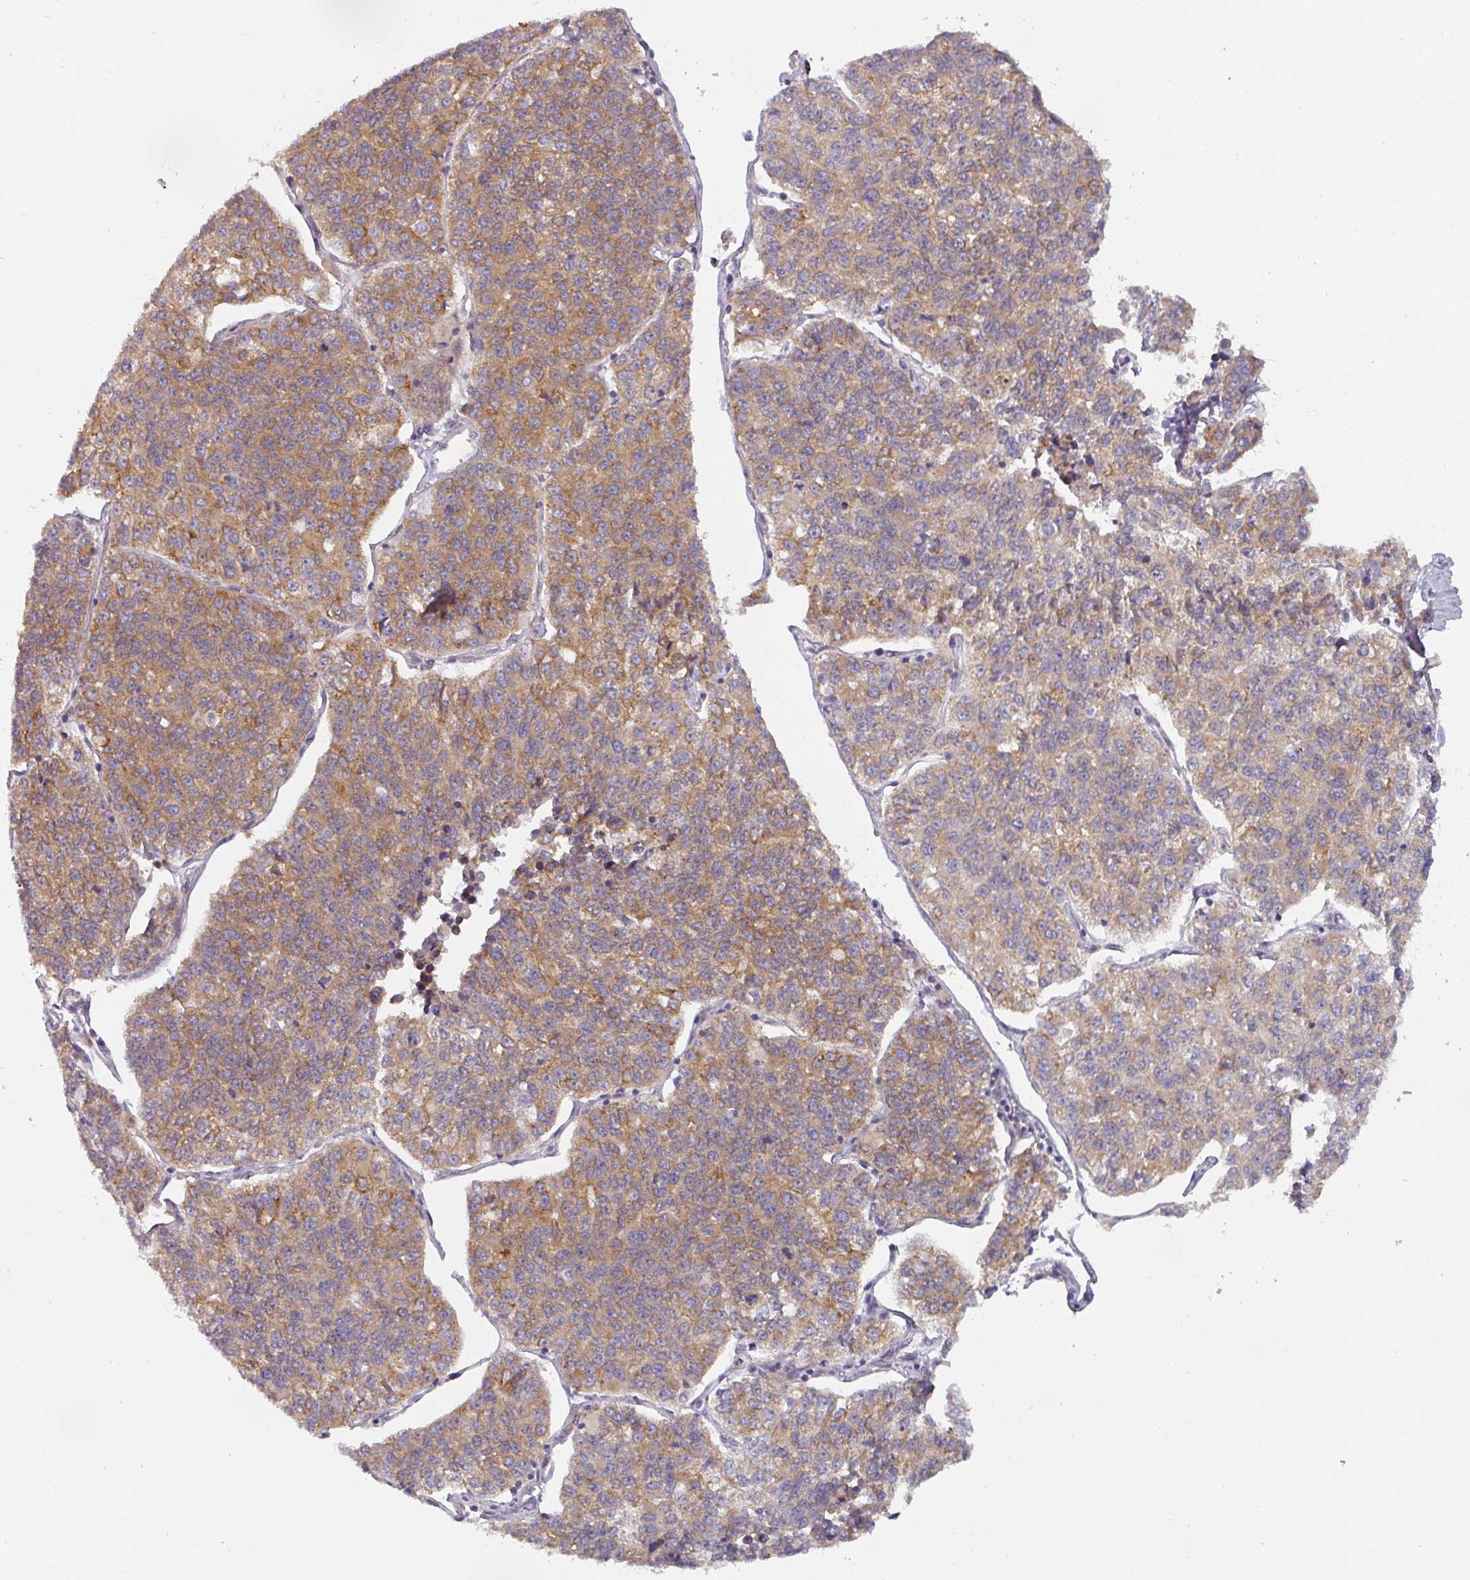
{"staining": {"intensity": "moderate", "quantity": ">75%", "location": "cytoplasmic/membranous"}, "tissue": "lung cancer", "cell_type": "Tumor cells", "image_type": "cancer", "snomed": [{"axis": "morphology", "description": "Adenocarcinoma, NOS"}, {"axis": "topography", "description": "Lung"}], "caption": "Moderate cytoplasmic/membranous positivity is seen in approximately >75% of tumor cells in lung cancer.", "gene": "TAPT1", "patient": {"sex": "male", "age": 49}}